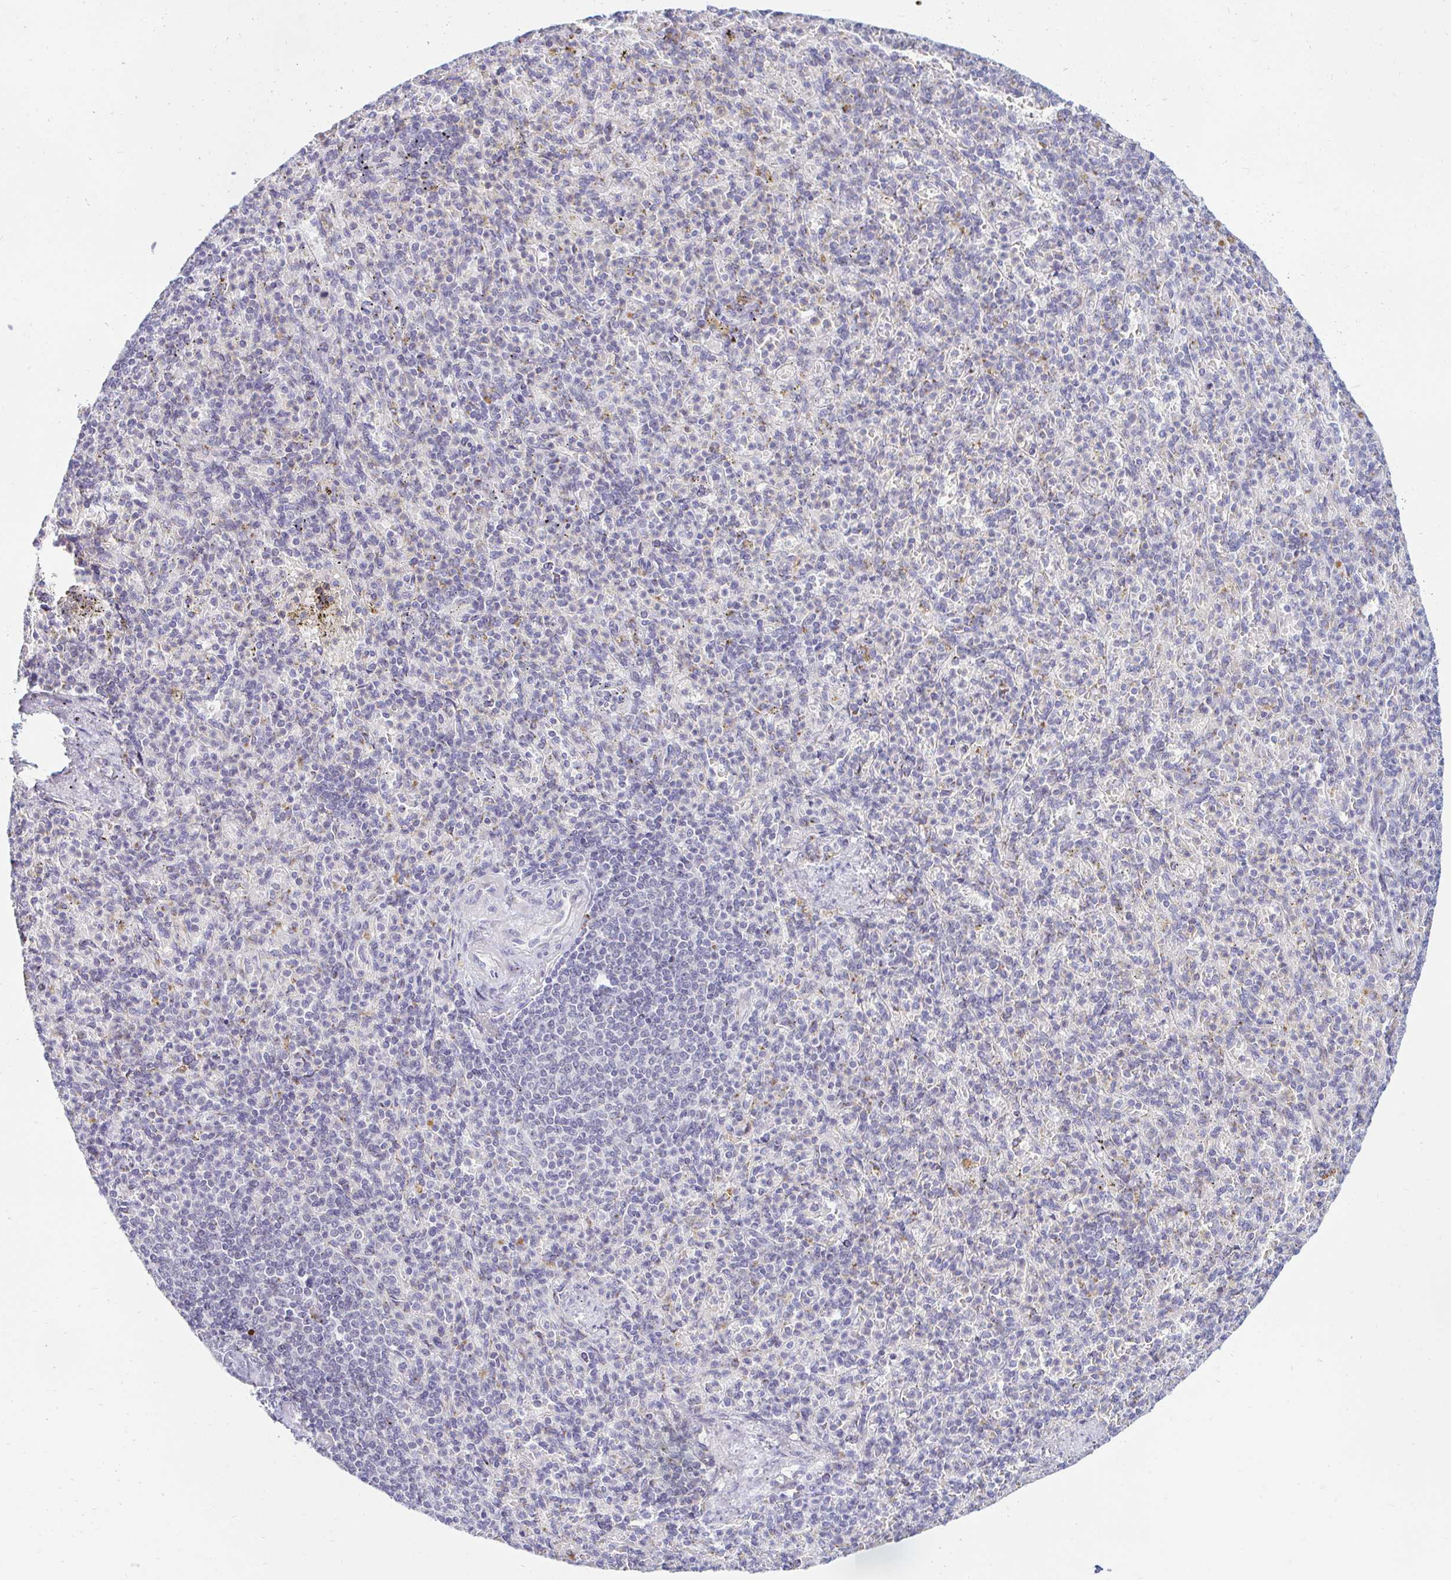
{"staining": {"intensity": "negative", "quantity": "none", "location": "none"}, "tissue": "spleen", "cell_type": "Cells in red pulp", "image_type": "normal", "snomed": [{"axis": "morphology", "description": "Normal tissue, NOS"}, {"axis": "topography", "description": "Spleen"}], "caption": "High power microscopy histopathology image of an immunohistochemistry histopathology image of unremarkable spleen, revealing no significant expression in cells in red pulp.", "gene": "OR51D1", "patient": {"sex": "female", "age": 74}}